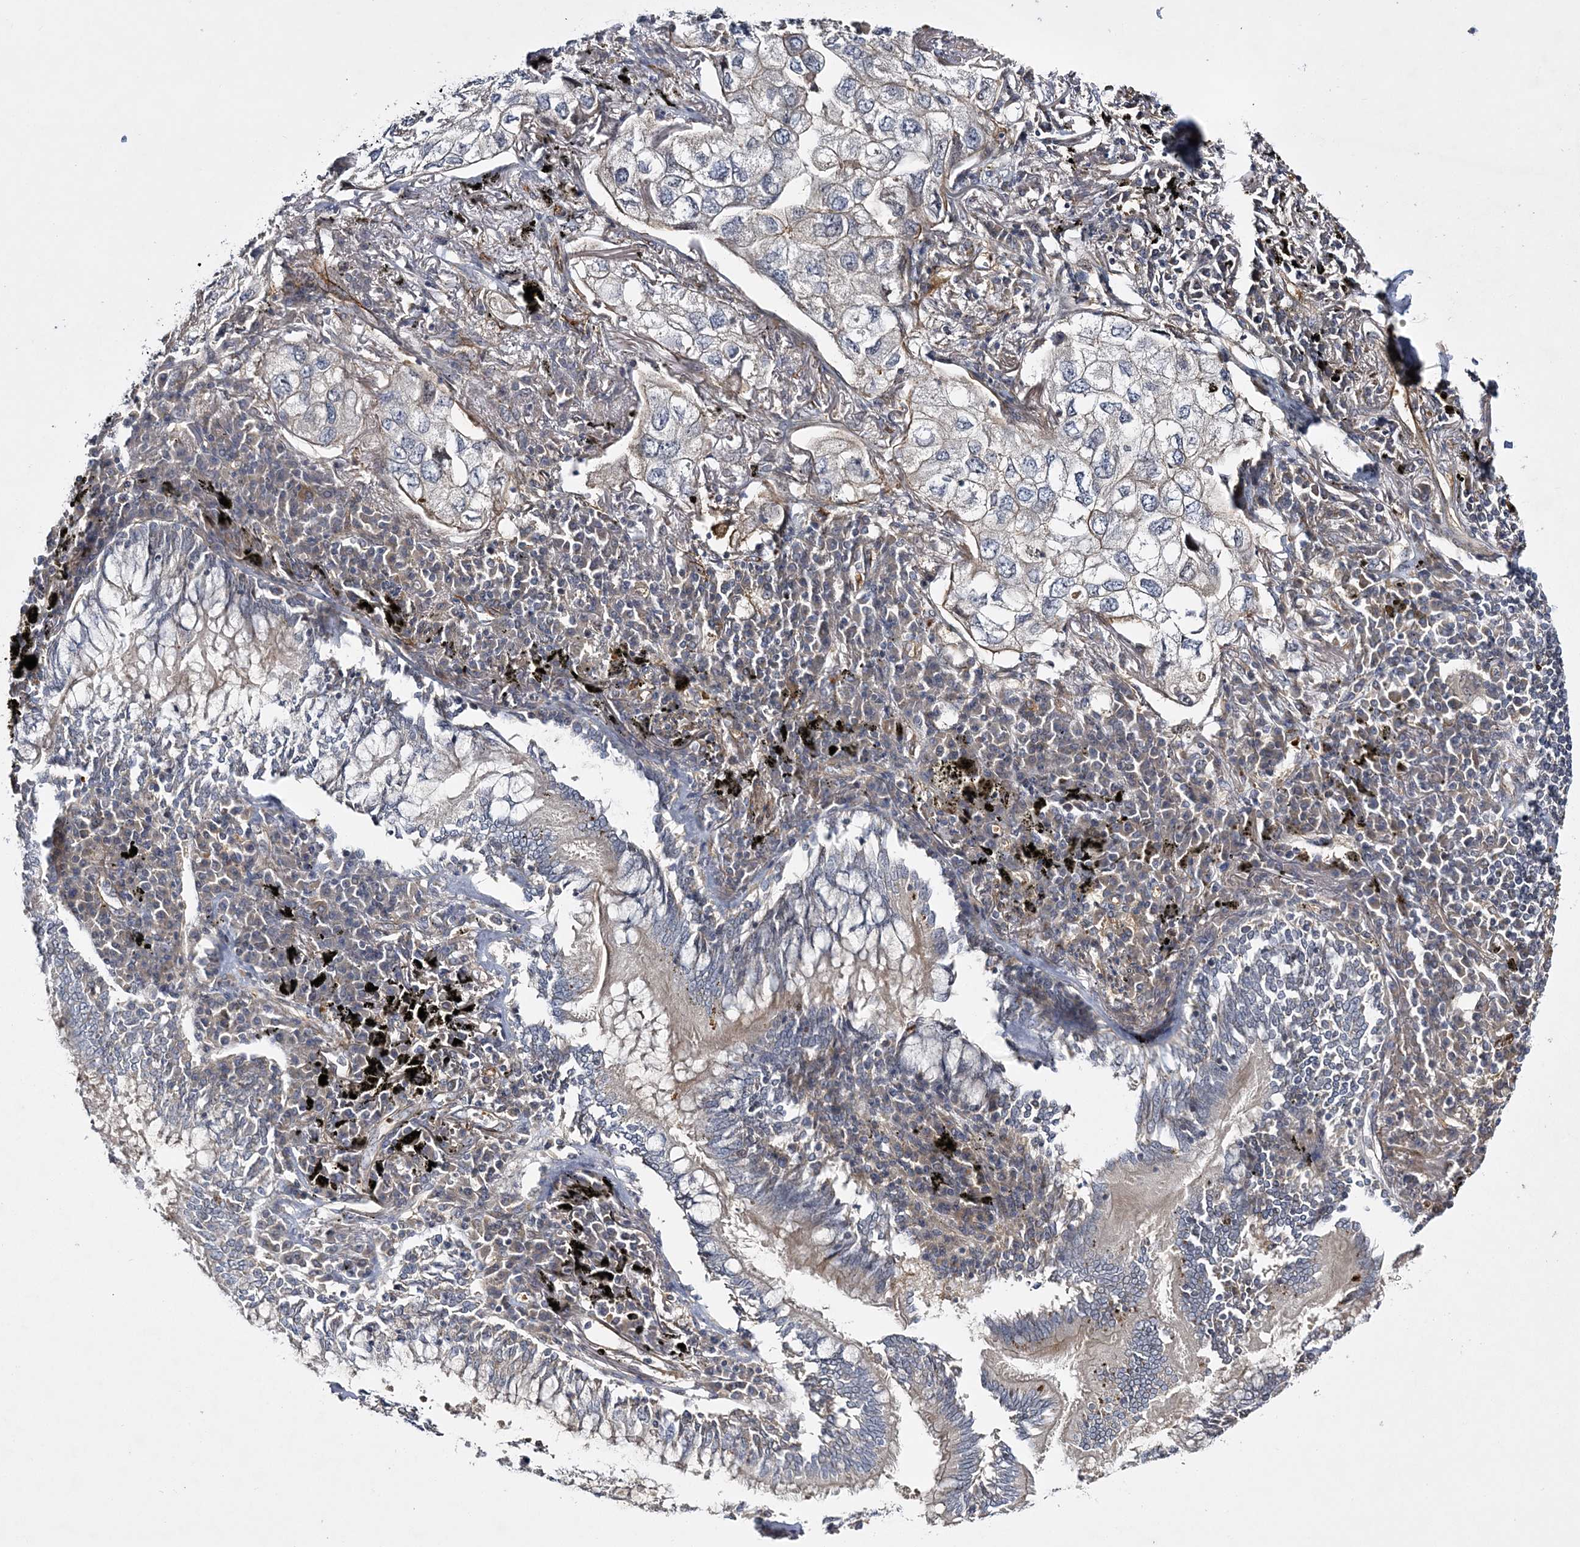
{"staining": {"intensity": "negative", "quantity": "none", "location": "none"}, "tissue": "lung cancer", "cell_type": "Tumor cells", "image_type": "cancer", "snomed": [{"axis": "morphology", "description": "Adenocarcinoma, NOS"}, {"axis": "topography", "description": "Lung"}], "caption": "Tumor cells show no significant protein positivity in lung adenocarcinoma.", "gene": "CALN1", "patient": {"sex": "male", "age": 65}}